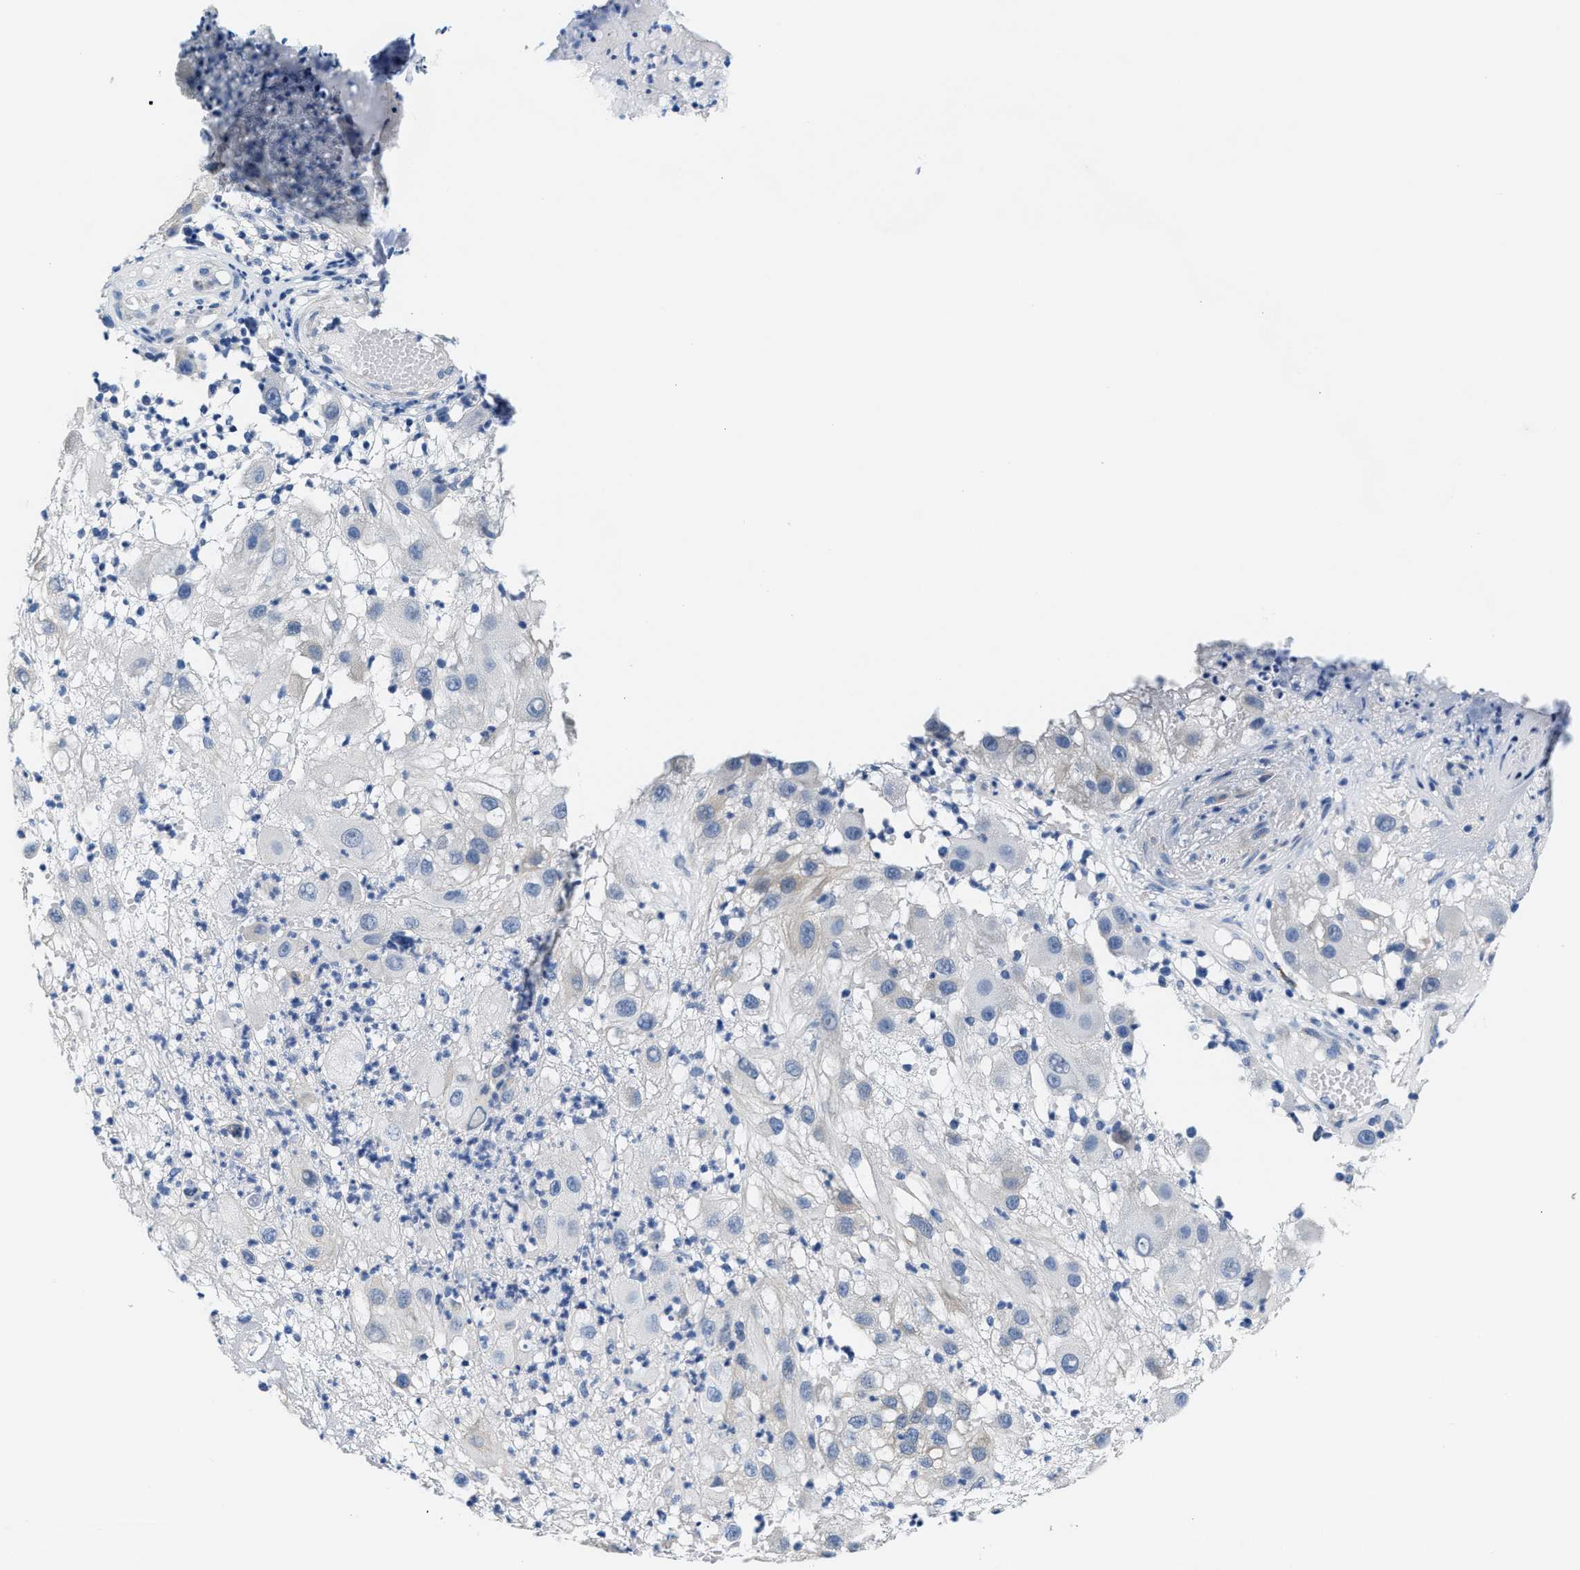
{"staining": {"intensity": "negative", "quantity": "none", "location": "none"}, "tissue": "melanoma", "cell_type": "Tumor cells", "image_type": "cancer", "snomed": [{"axis": "morphology", "description": "Malignant melanoma, NOS"}, {"axis": "topography", "description": "Skin"}], "caption": "Tumor cells are negative for brown protein staining in melanoma.", "gene": "DSCAM", "patient": {"sex": "female", "age": 81}}